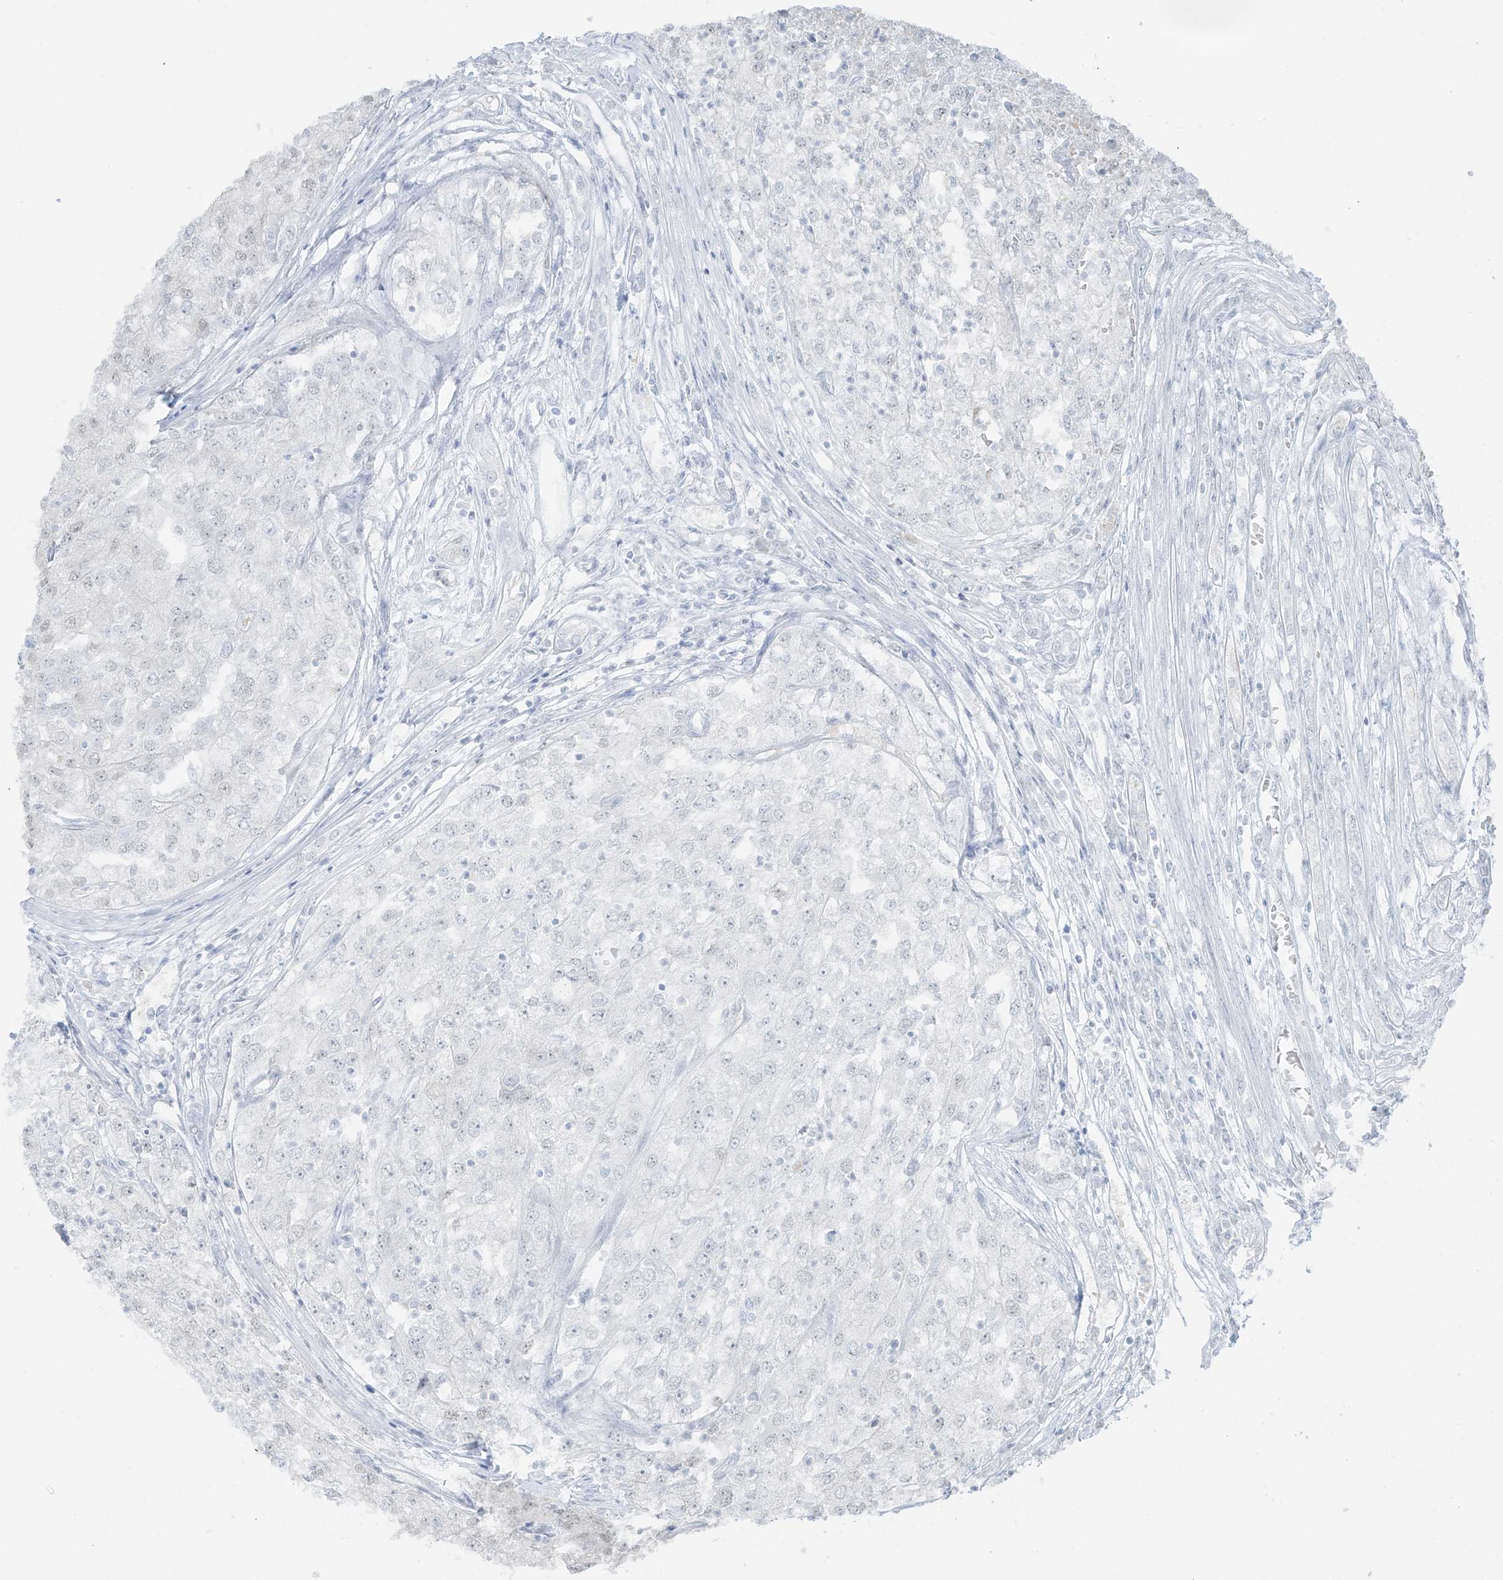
{"staining": {"intensity": "weak", "quantity": "<25%", "location": "nuclear"}, "tissue": "renal cancer", "cell_type": "Tumor cells", "image_type": "cancer", "snomed": [{"axis": "morphology", "description": "Adenocarcinoma, NOS"}, {"axis": "topography", "description": "Kidney"}], "caption": "Immunohistochemistry (IHC) image of neoplastic tissue: human adenocarcinoma (renal) stained with DAB (3,3'-diaminobenzidine) demonstrates no significant protein positivity in tumor cells.", "gene": "TTC22", "patient": {"sex": "female", "age": 54}}